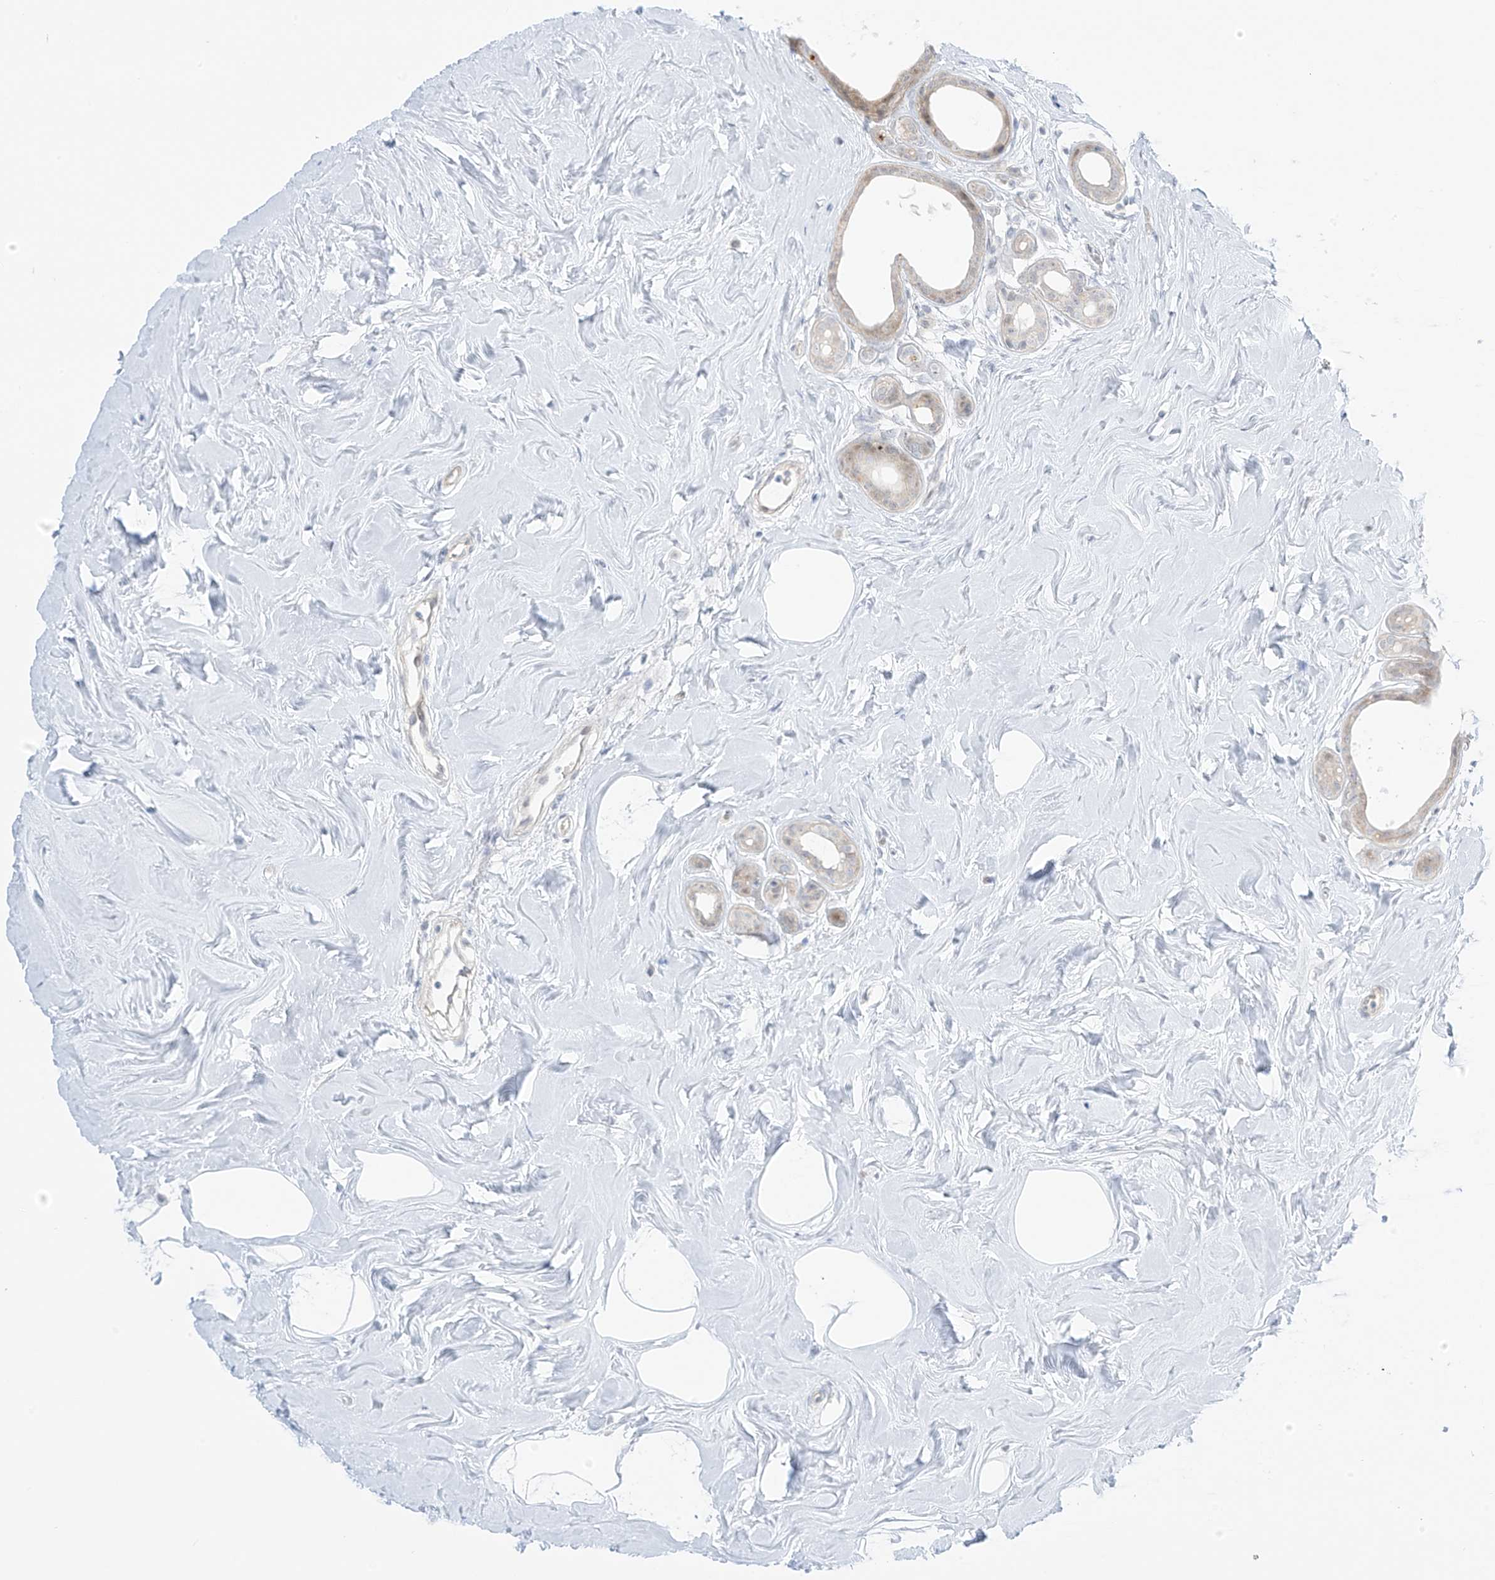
{"staining": {"intensity": "negative", "quantity": "none", "location": "none"}, "tissue": "breast cancer", "cell_type": "Tumor cells", "image_type": "cancer", "snomed": [{"axis": "morphology", "description": "Lobular carcinoma"}, {"axis": "topography", "description": "Breast"}], "caption": "DAB (3,3'-diaminobenzidine) immunohistochemical staining of breast cancer (lobular carcinoma) demonstrates no significant staining in tumor cells. Nuclei are stained in blue.", "gene": "ASPRV1", "patient": {"sex": "female", "age": 47}}